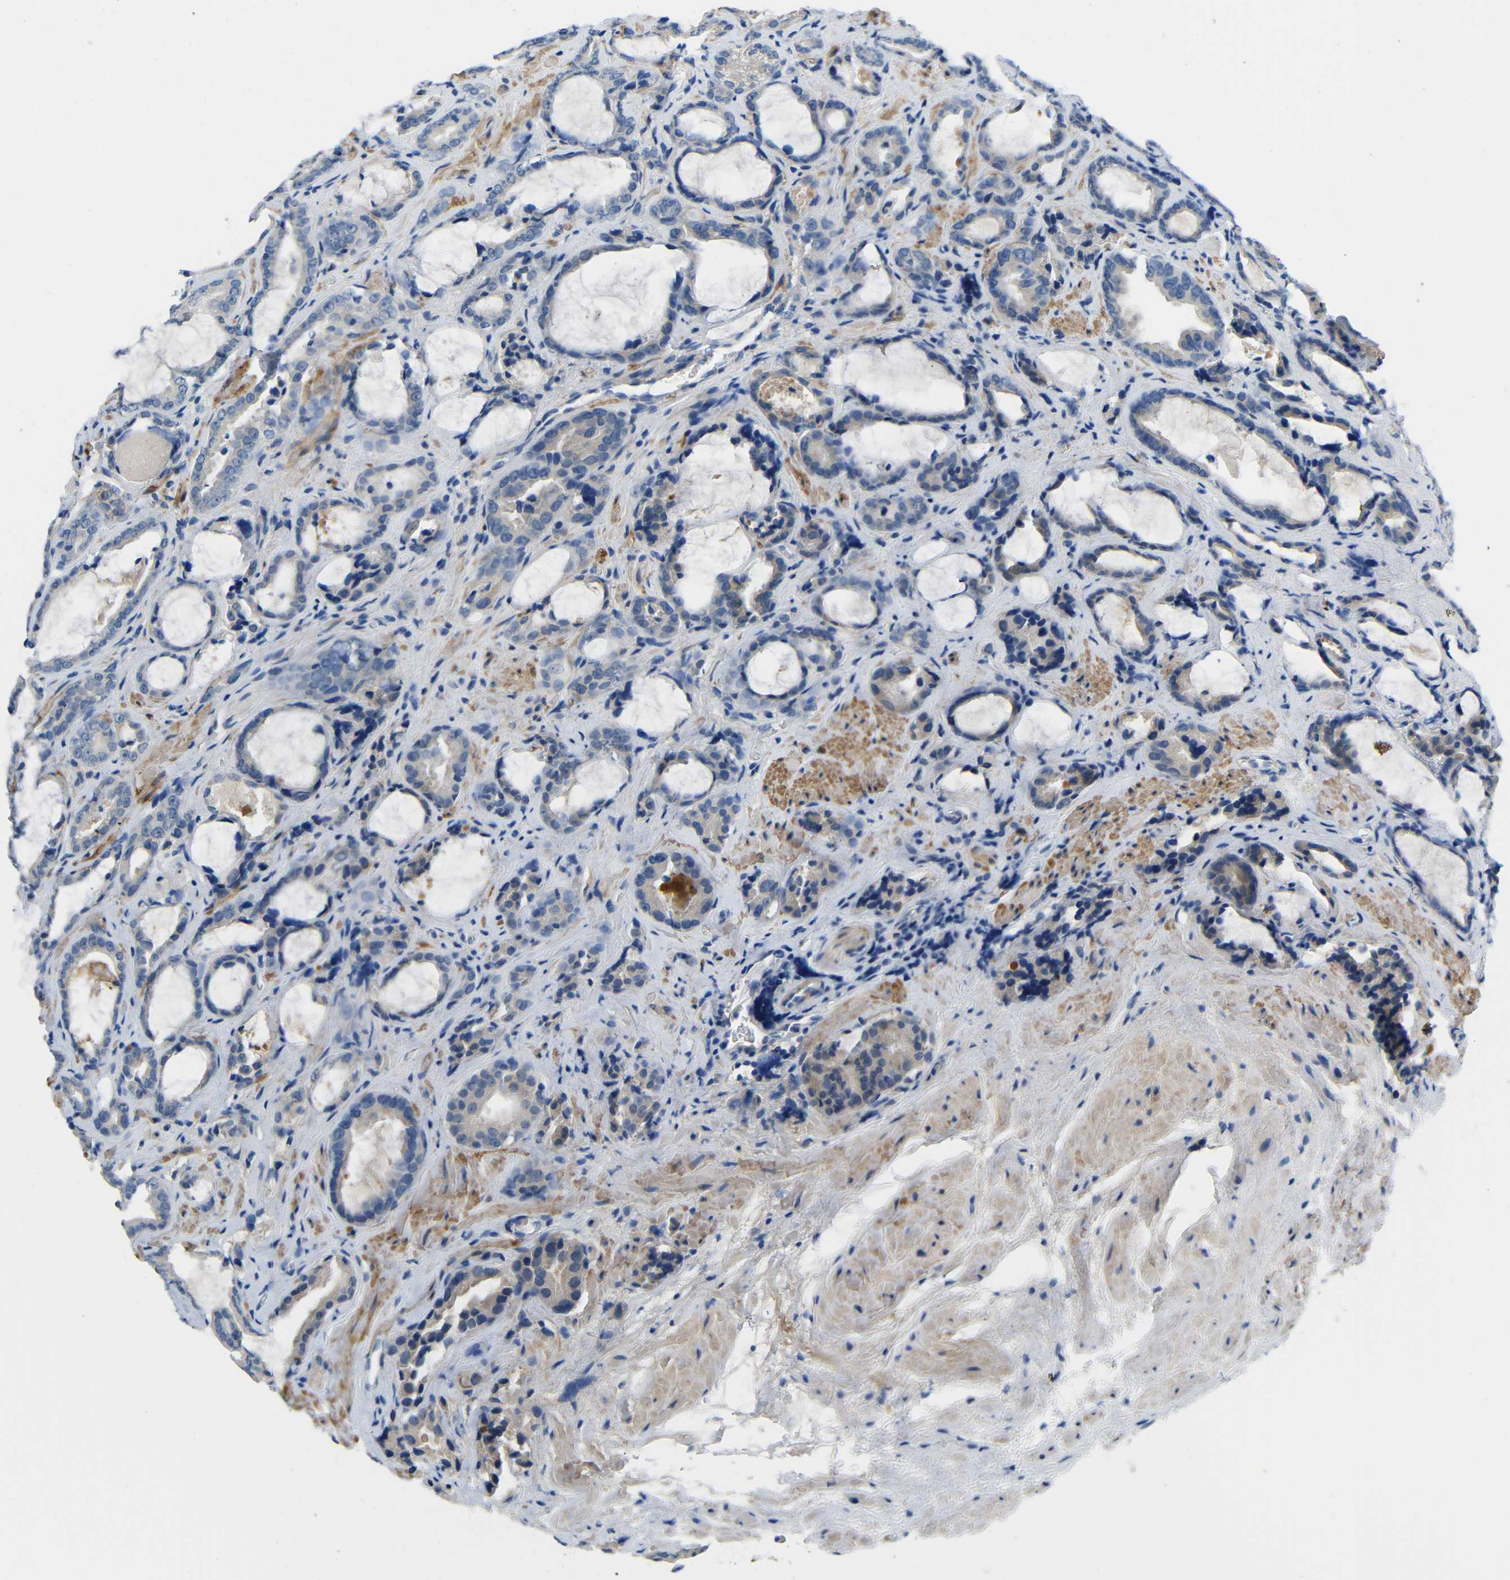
{"staining": {"intensity": "negative", "quantity": "none", "location": "none"}, "tissue": "prostate cancer", "cell_type": "Tumor cells", "image_type": "cancer", "snomed": [{"axis": "morphology", "description": "Adenocarcinoma, Low grade"}, {"axis": "topography", "description": "Prostate"}], "caption": "Immunohistochemistry micrograph of prostate cancer stained for a protein (brown), which displays no staining in tumor cells.", "gene": "NEGR1", "patient": {"sex": "male", "age": 60}}